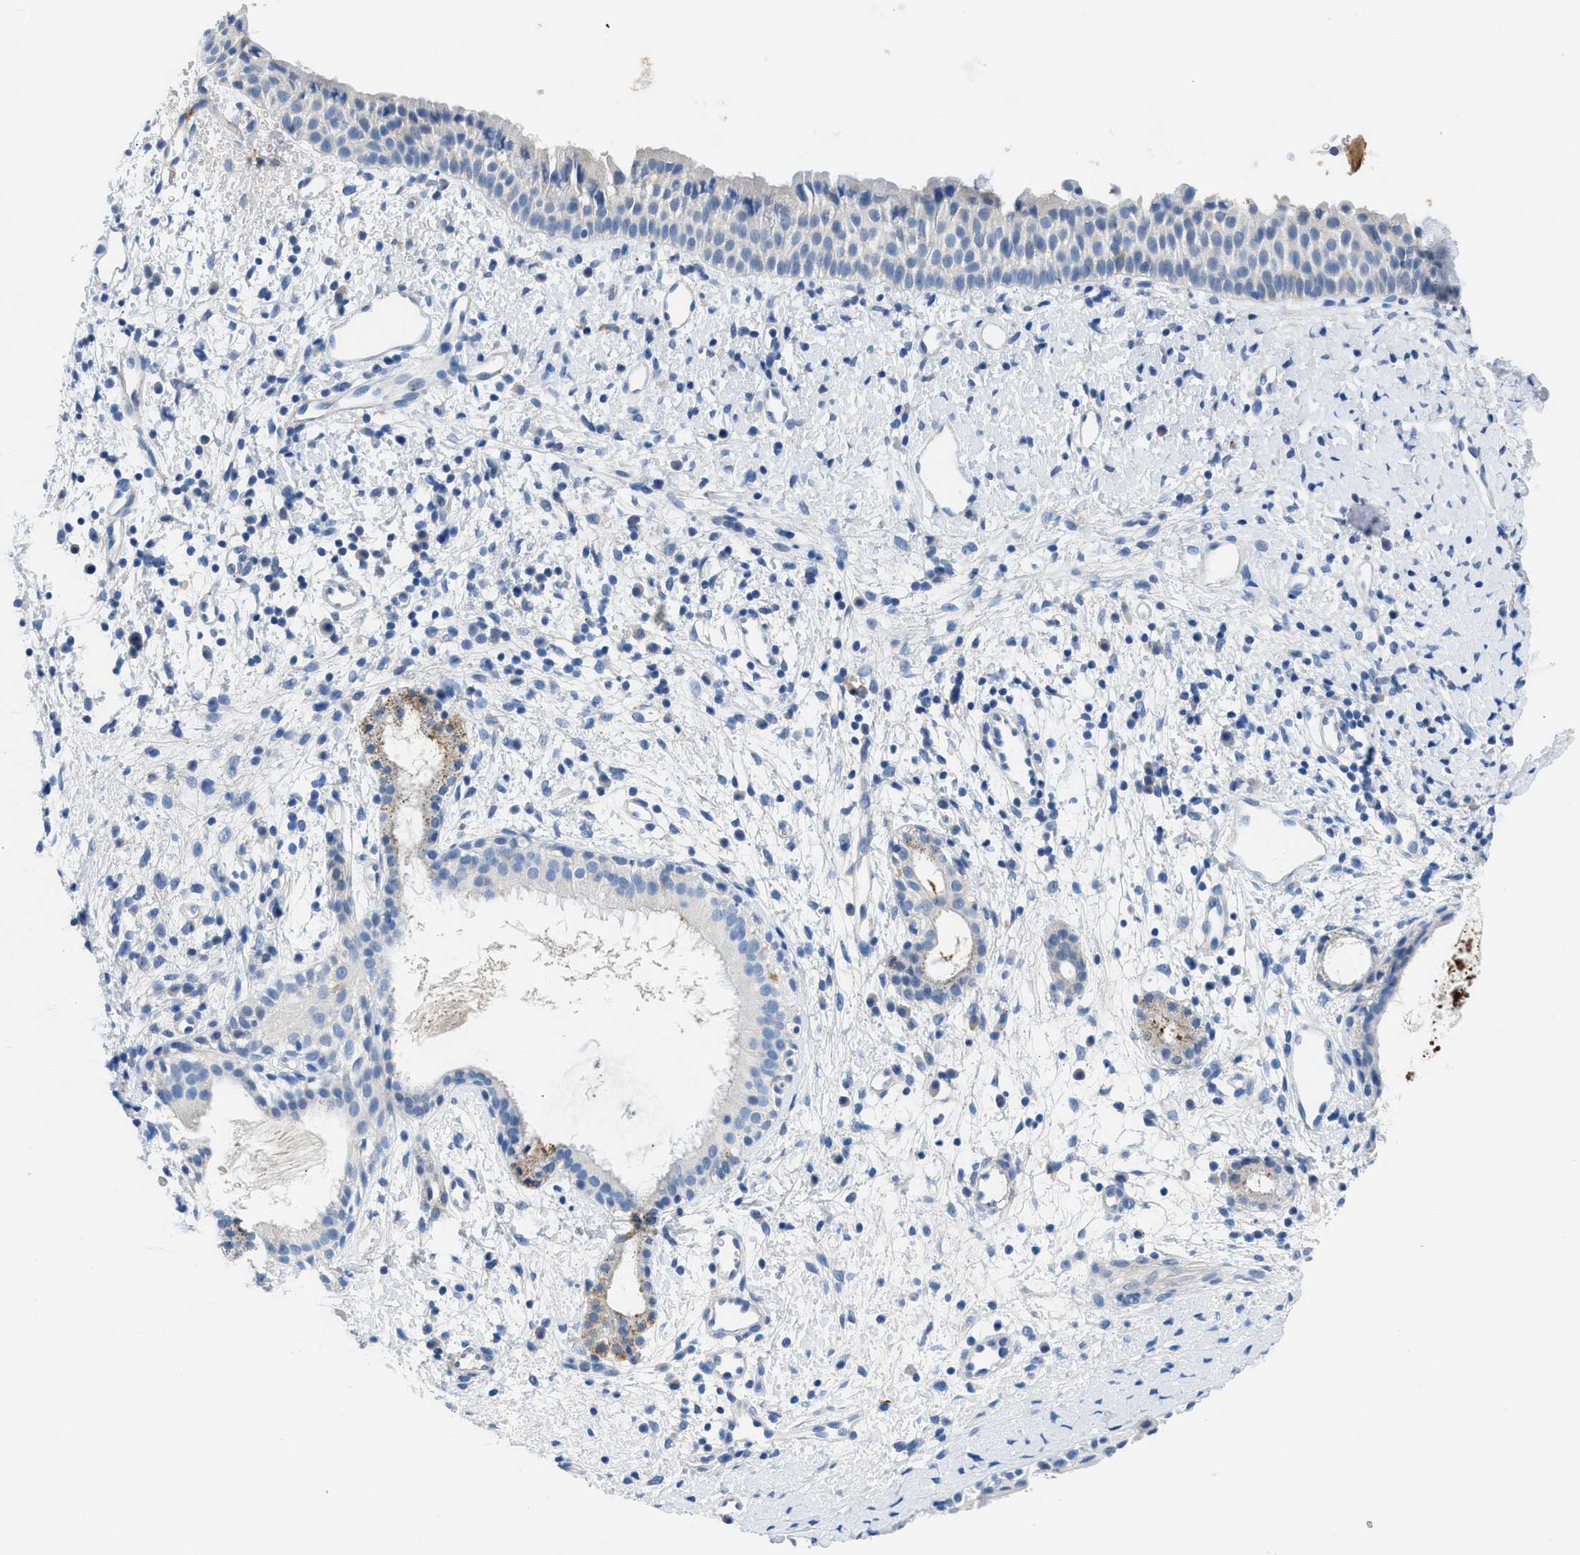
{"staining": {"intensity": "strong", "quantity": "<25%", "location": "cytoplasmic/membranous"}, "tissue": "nasopharynx", "cell_type": "Respiratory epithelial cells", "image_type": "normal", "snomed": [{"axis": "morphology", "description": "Normal tissue, NOS"}, {"axis": "topography", "description": "Nasopharynx"}], "caption": "The photomicrograph shows immunohistochemical staining of benign nasopharynx. There is strong cytoplasmic/membranous expression is identified in approximately <25% of respiratory epithelial cells.", "gene": "SLC10A6", "patient": {"sex": "male", "age": 22}}